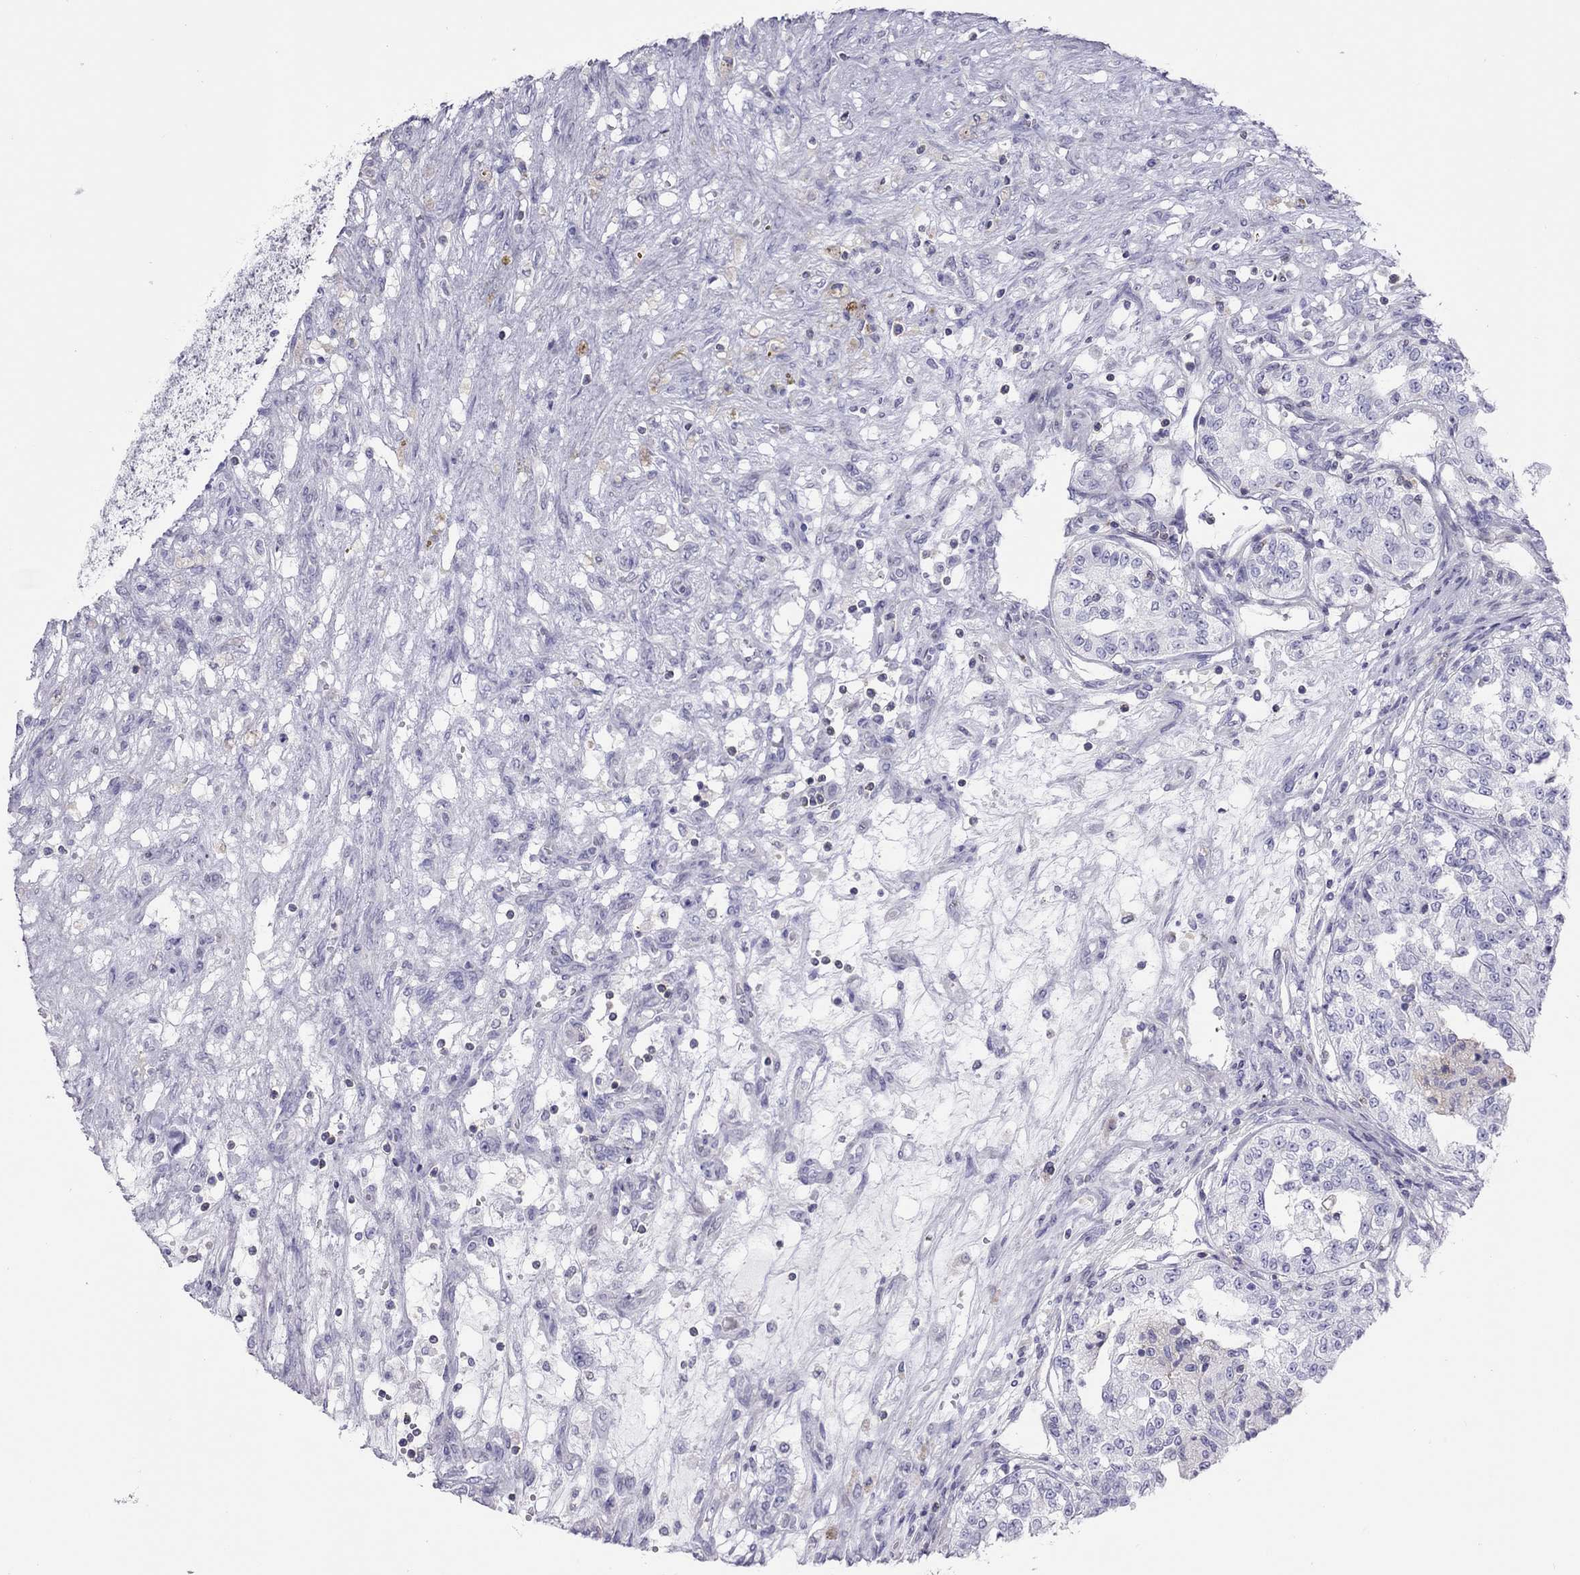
{"staining": {"intensity": "negative", "quantity": "none", "location": "none"}, "tissue": "renal cancer", "cell_type": "Tumor cells", "image_type": "cancer", "snomed": [{"axis": "morphology", "description": "Adenocarcinoma, NOS"}, {"axis": "topography", "description": "Kidney"}], "caption": "A high-resolution histopathology image shows immunohistochemistry (IHC) staining of renal cancer (adenocarcinoma), which shows no significant expression in tumor cells.", "gene": "STAG3", "patient": {"sex": "female", "age": 63}}